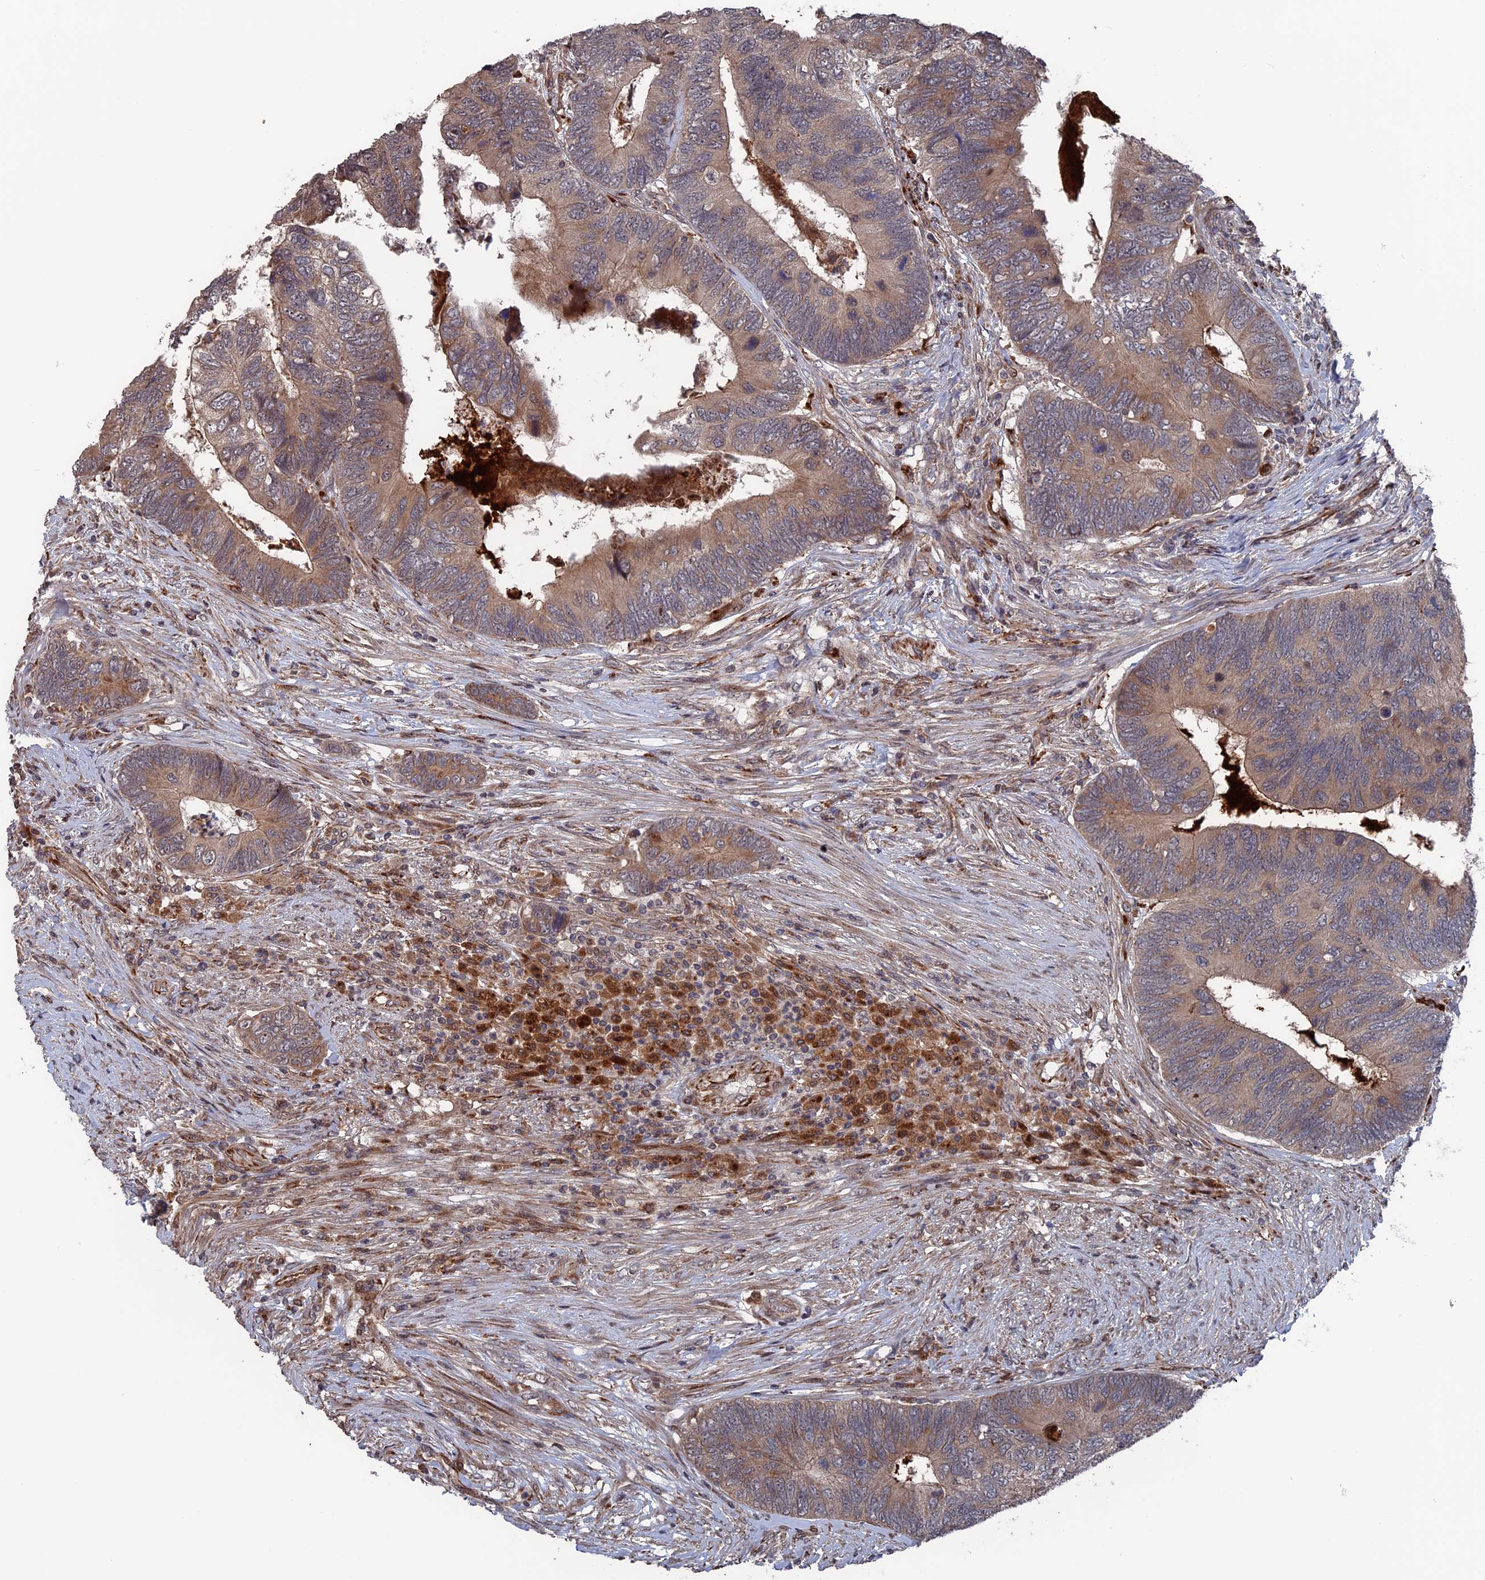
{"staining": {"intensity": "moderate", "quantity": "25%-75%", "location": "cytoplasmic/membranous"}, "tissue": "colorectal cancer", "cell_type": "Tumor cells", "image_type": "cancer", "snomed": [{"axis": "morphology", "description": "Adenocarcinoma, NOS"}, {"axis": "topography", "description": "Colon"}], "caption": "Moderate cytoplasmic/membranous protein expression is present in about 25%-75% of tumor cells in colorectal cancer.", "gene": "PLA2G15", "patient": {"sex": "female", "age": 67}}